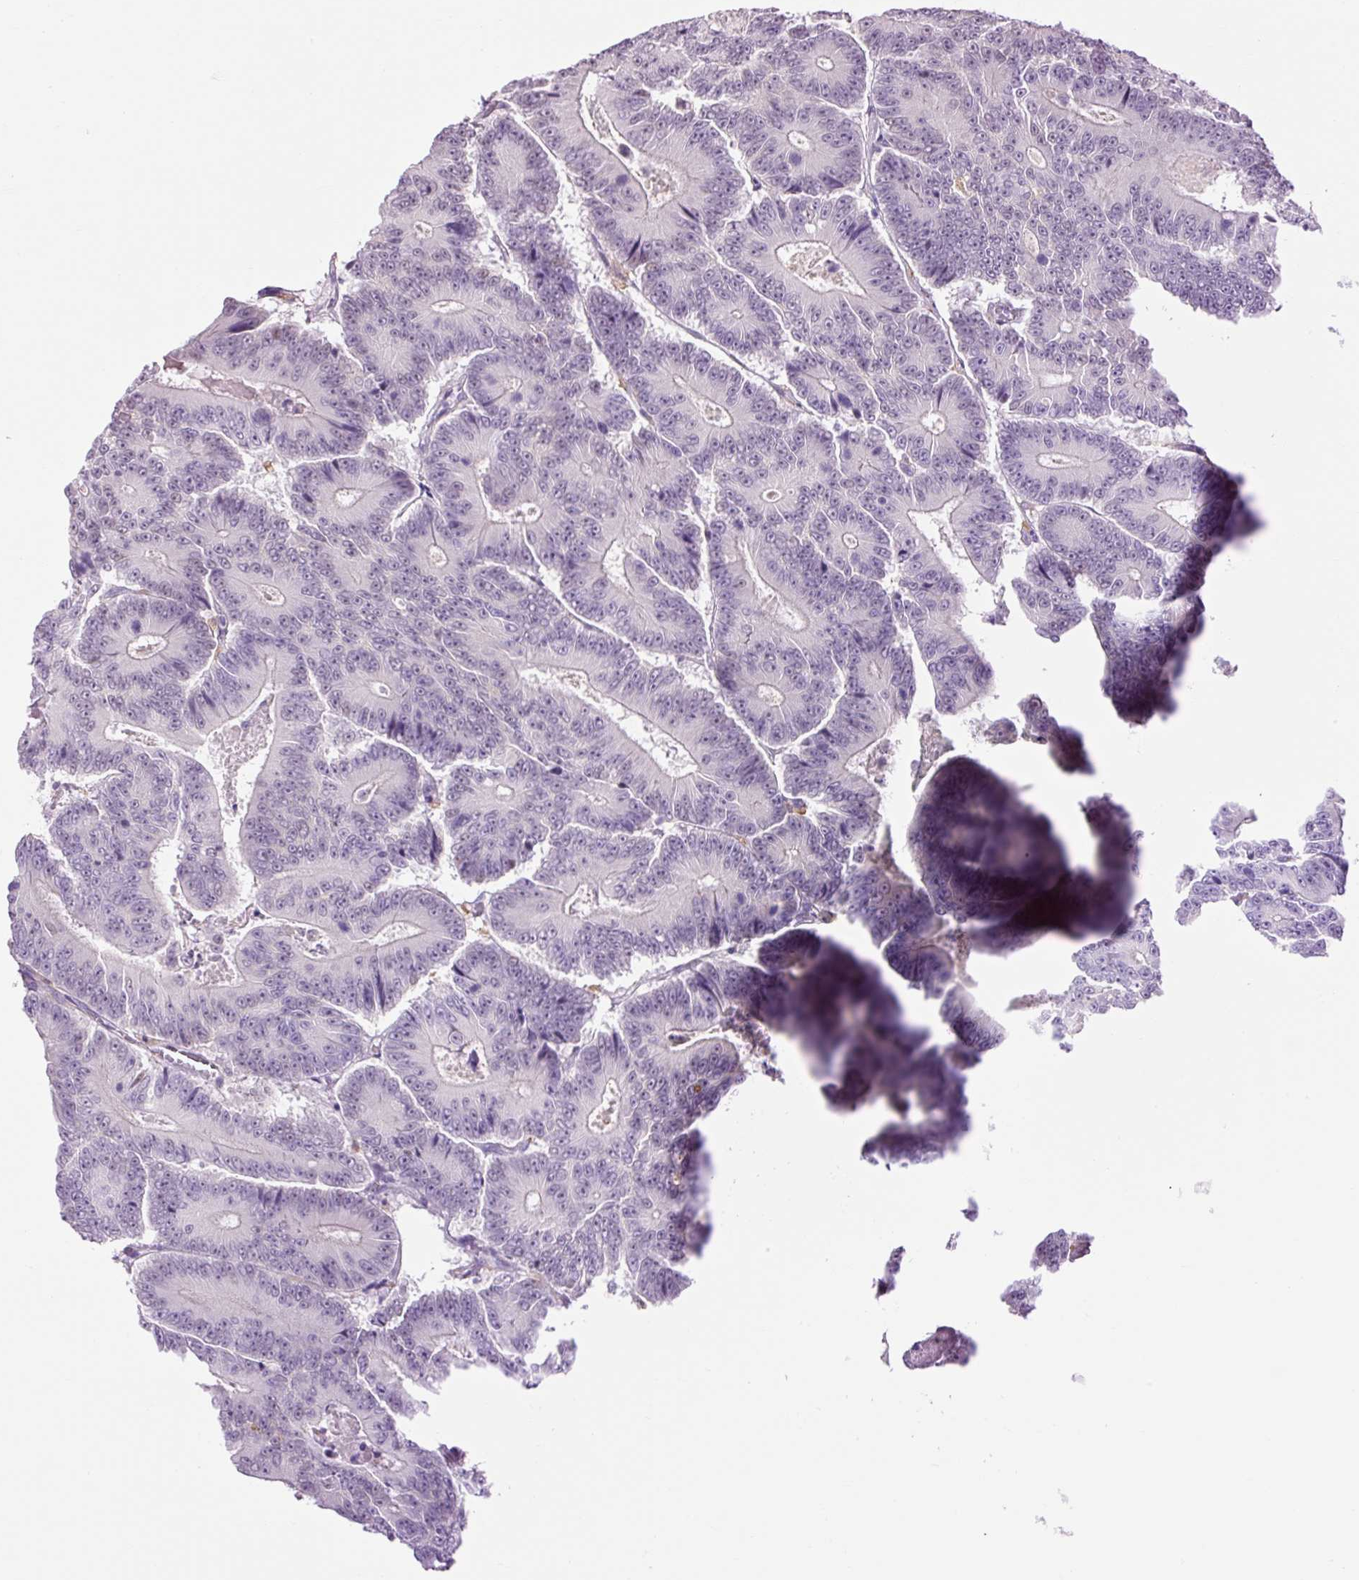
{"staining": {"intensity": "negative", "quantity": "none", "location": "none"}, "tissue": "colorectal cancer", "cell_type": "Tumor cells", "image_type": "cancer", "snomed": [{"axis": "morphology", "description": "Adenocarcinoma, NOS"}, {"axis": "topography", "description": "Colon"}], "caption": "Tumor cells show no significant staining in adenocarcinoma (colorectal). (Stains: DAB (3,3'-diaminobenzidine) immunohistochemistry (IHC) with hematoxylin counter stain, Microscopy: brightfield microscopy at high magnification).", "gene": "LY86", "patient": {"sex": "male", "age": 83}}